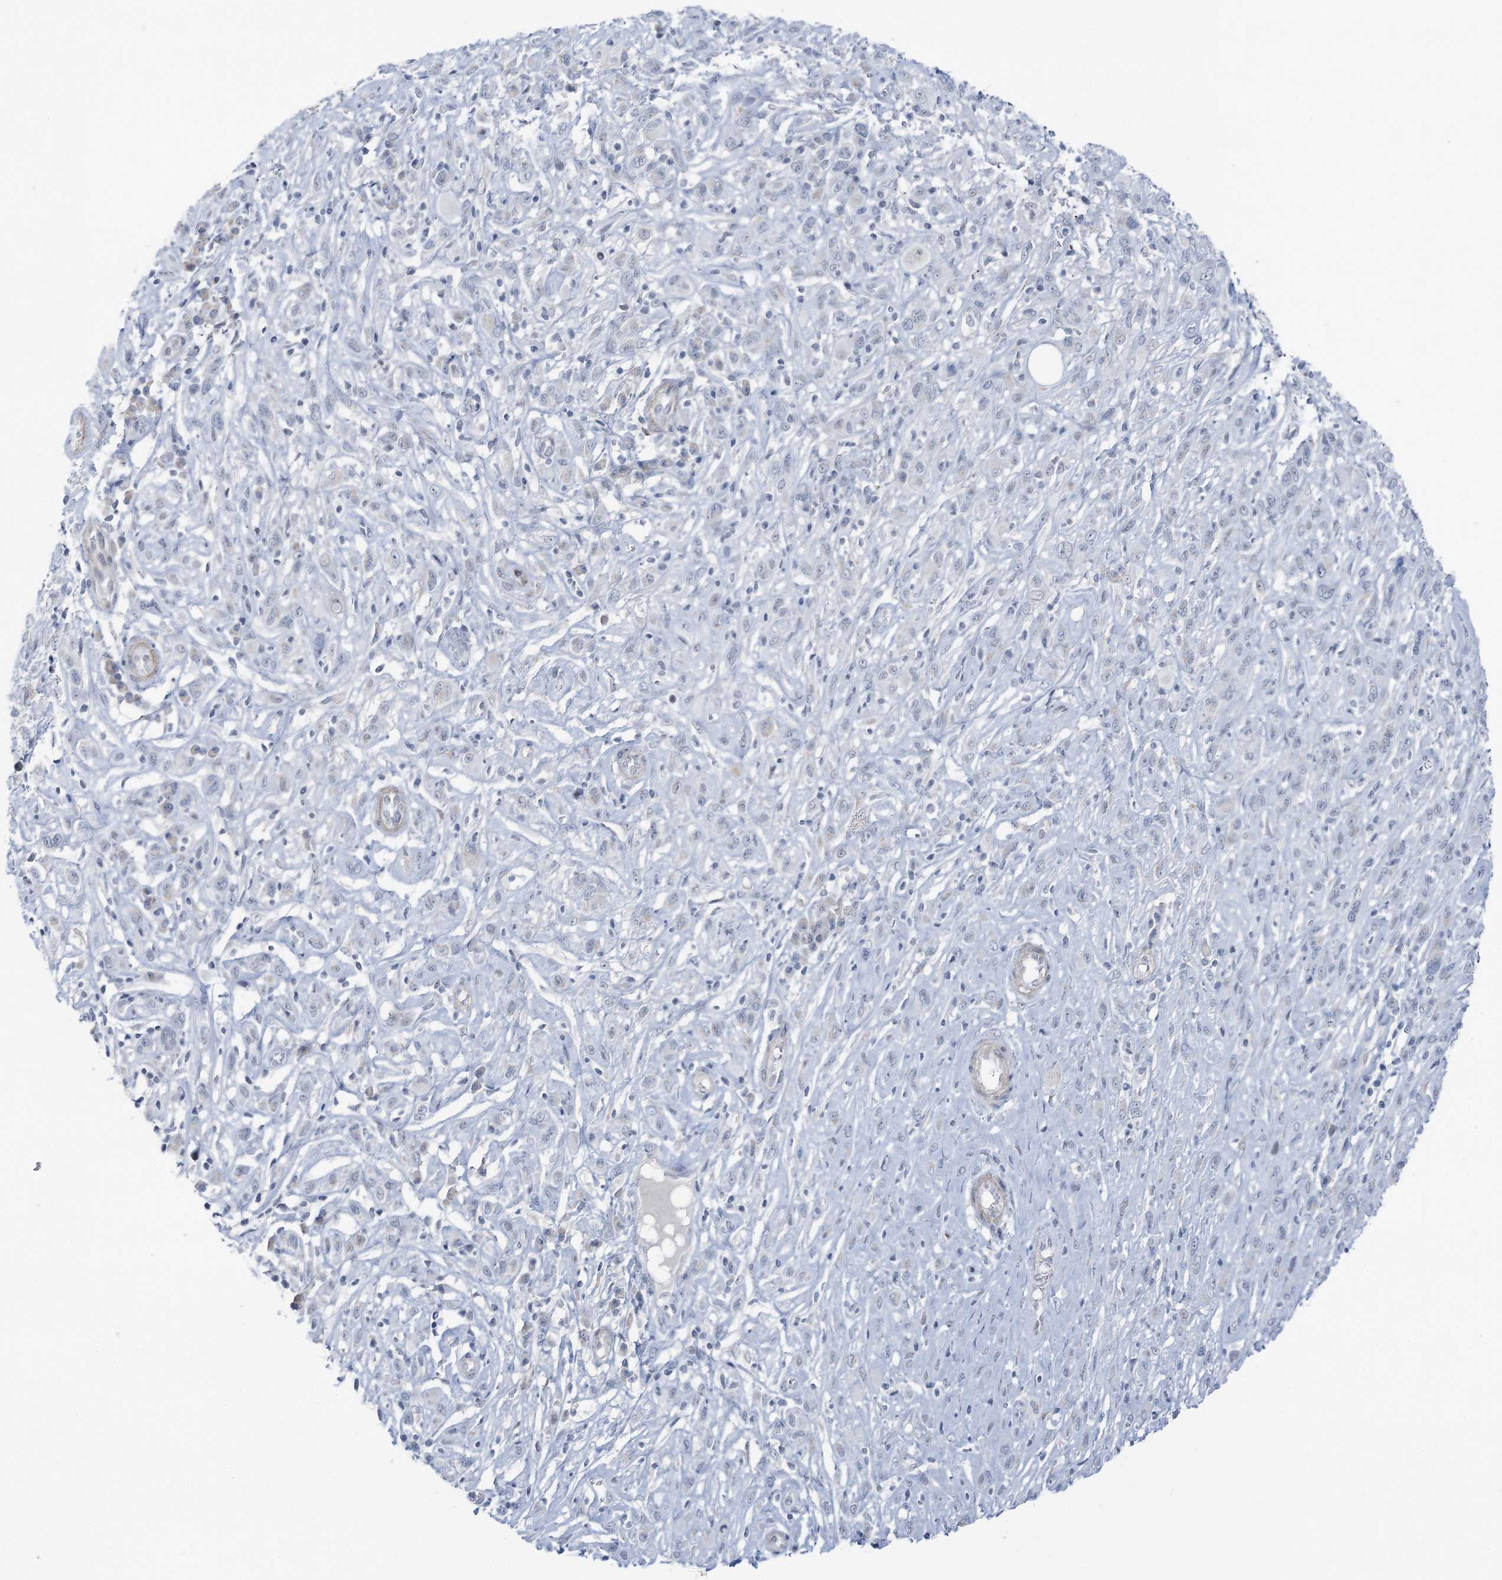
{"staining": {"intensity": "negative", "quantity": "none", "location": "none"}, "tissue": "melanoma", "cell_type": "Tumor cells", "image_type": "cancer", "snomed": [{"axis": "morphology", "description": "Malignant melanoma, NOS"}, {"axis": "topography", "description": "Skin of trunk"}], "caption": "A photomicrograph of malignant melanoma stained for a protein exhibits no brown staining in tumor cells.", "gene": "STEEP1", "patient": {"sex": "male", "age": 71}}